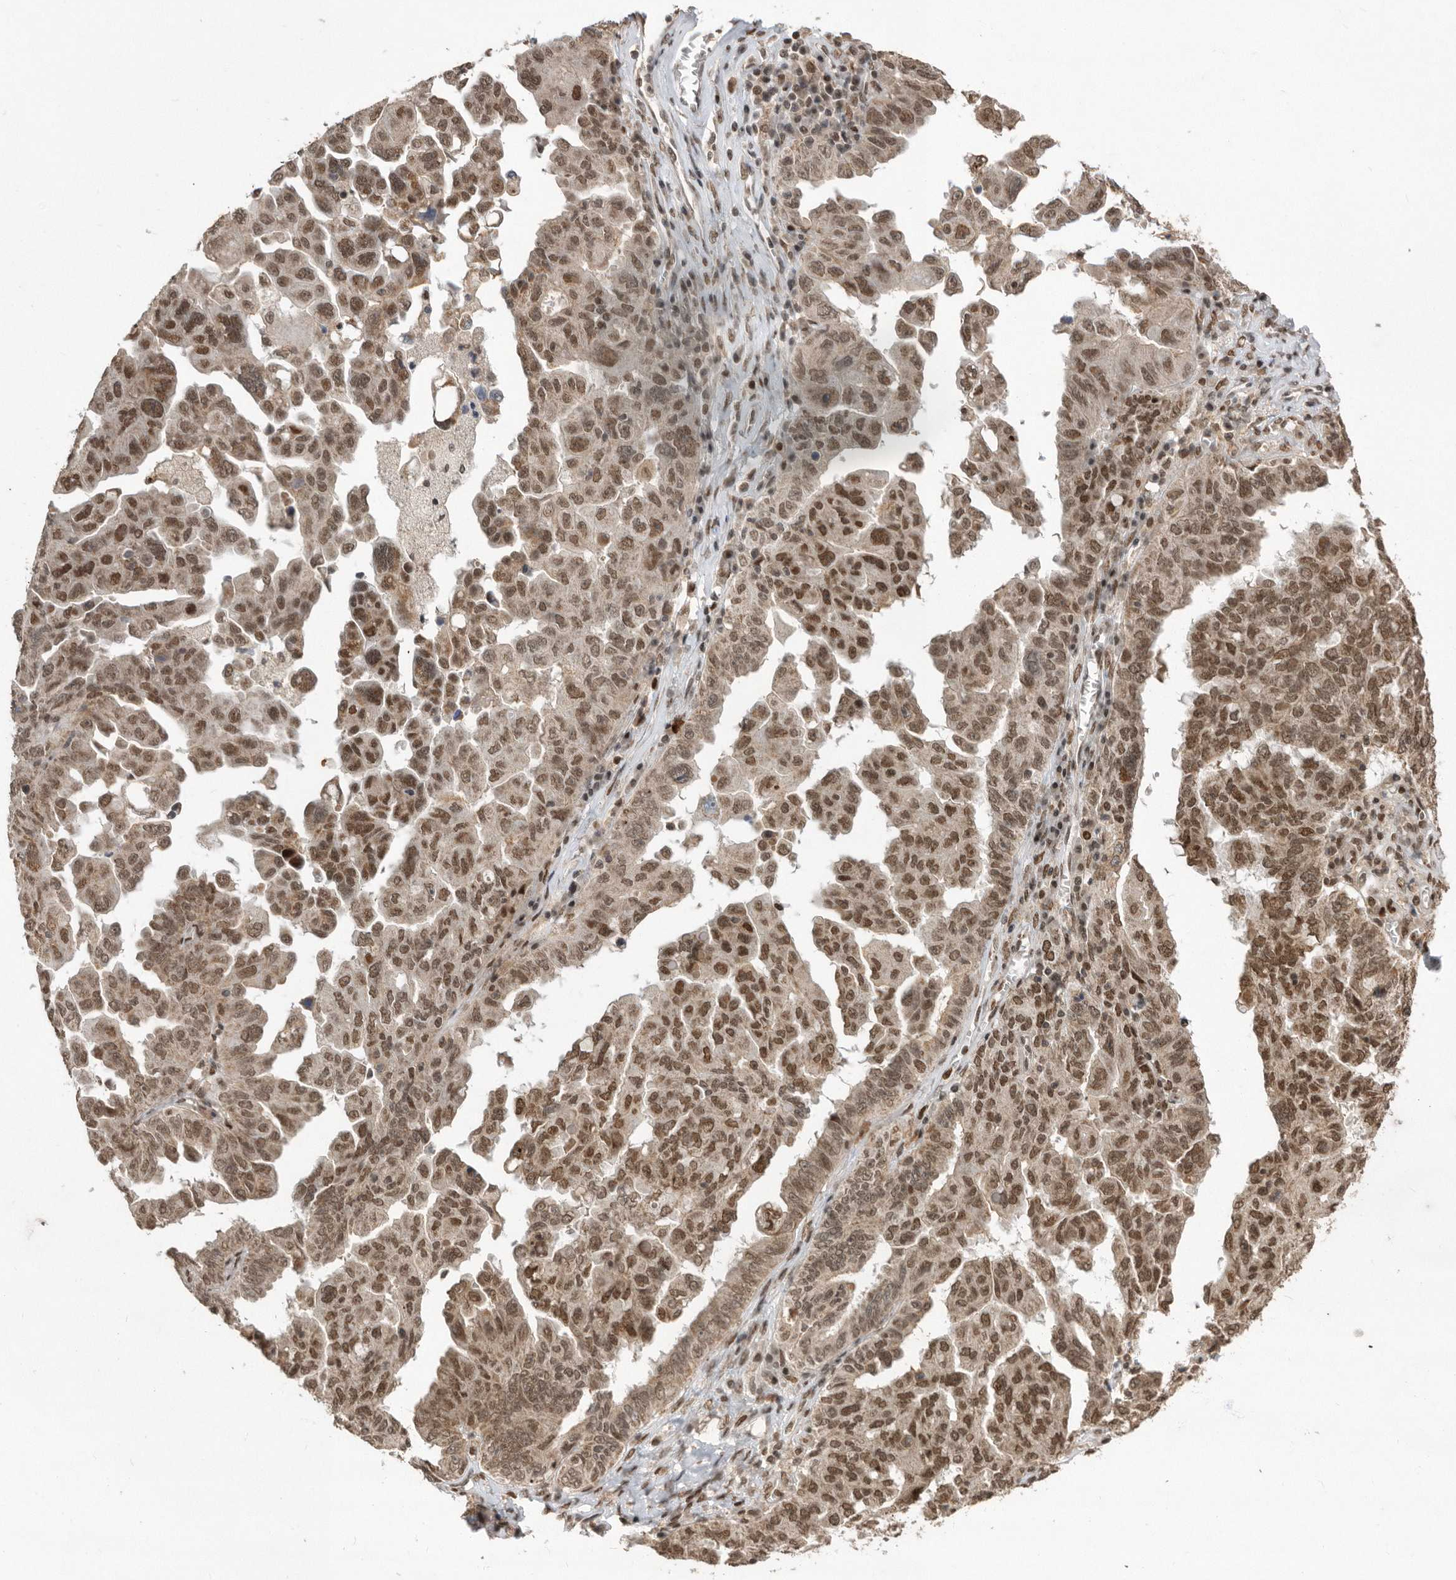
{"staining": {"intensity": "moderate", "quantity": ">75%", "location": "nuclear"}, "tissue": "ovarian cancer", "cell_type": "Tumor cells", "image_type": "cancer", "snomed": [{"axis": "morphology", "description": "Carcinoma, endometroid"}, {"axis": "topography", "description": "Ovary"}], "caption": "A histopathology image of endometroid carcinoma (ovarian) stained for a protein displays moderate nuclear brown staining in tumor cells. The staining was performed using DAB (3,3'-diaminobenzidine), with brown indicating positive protein expression. Nuclei are stained blue with hematoxylin.", "gene": "TDRD3", "patient": {"sex": "female", "age": 62}}